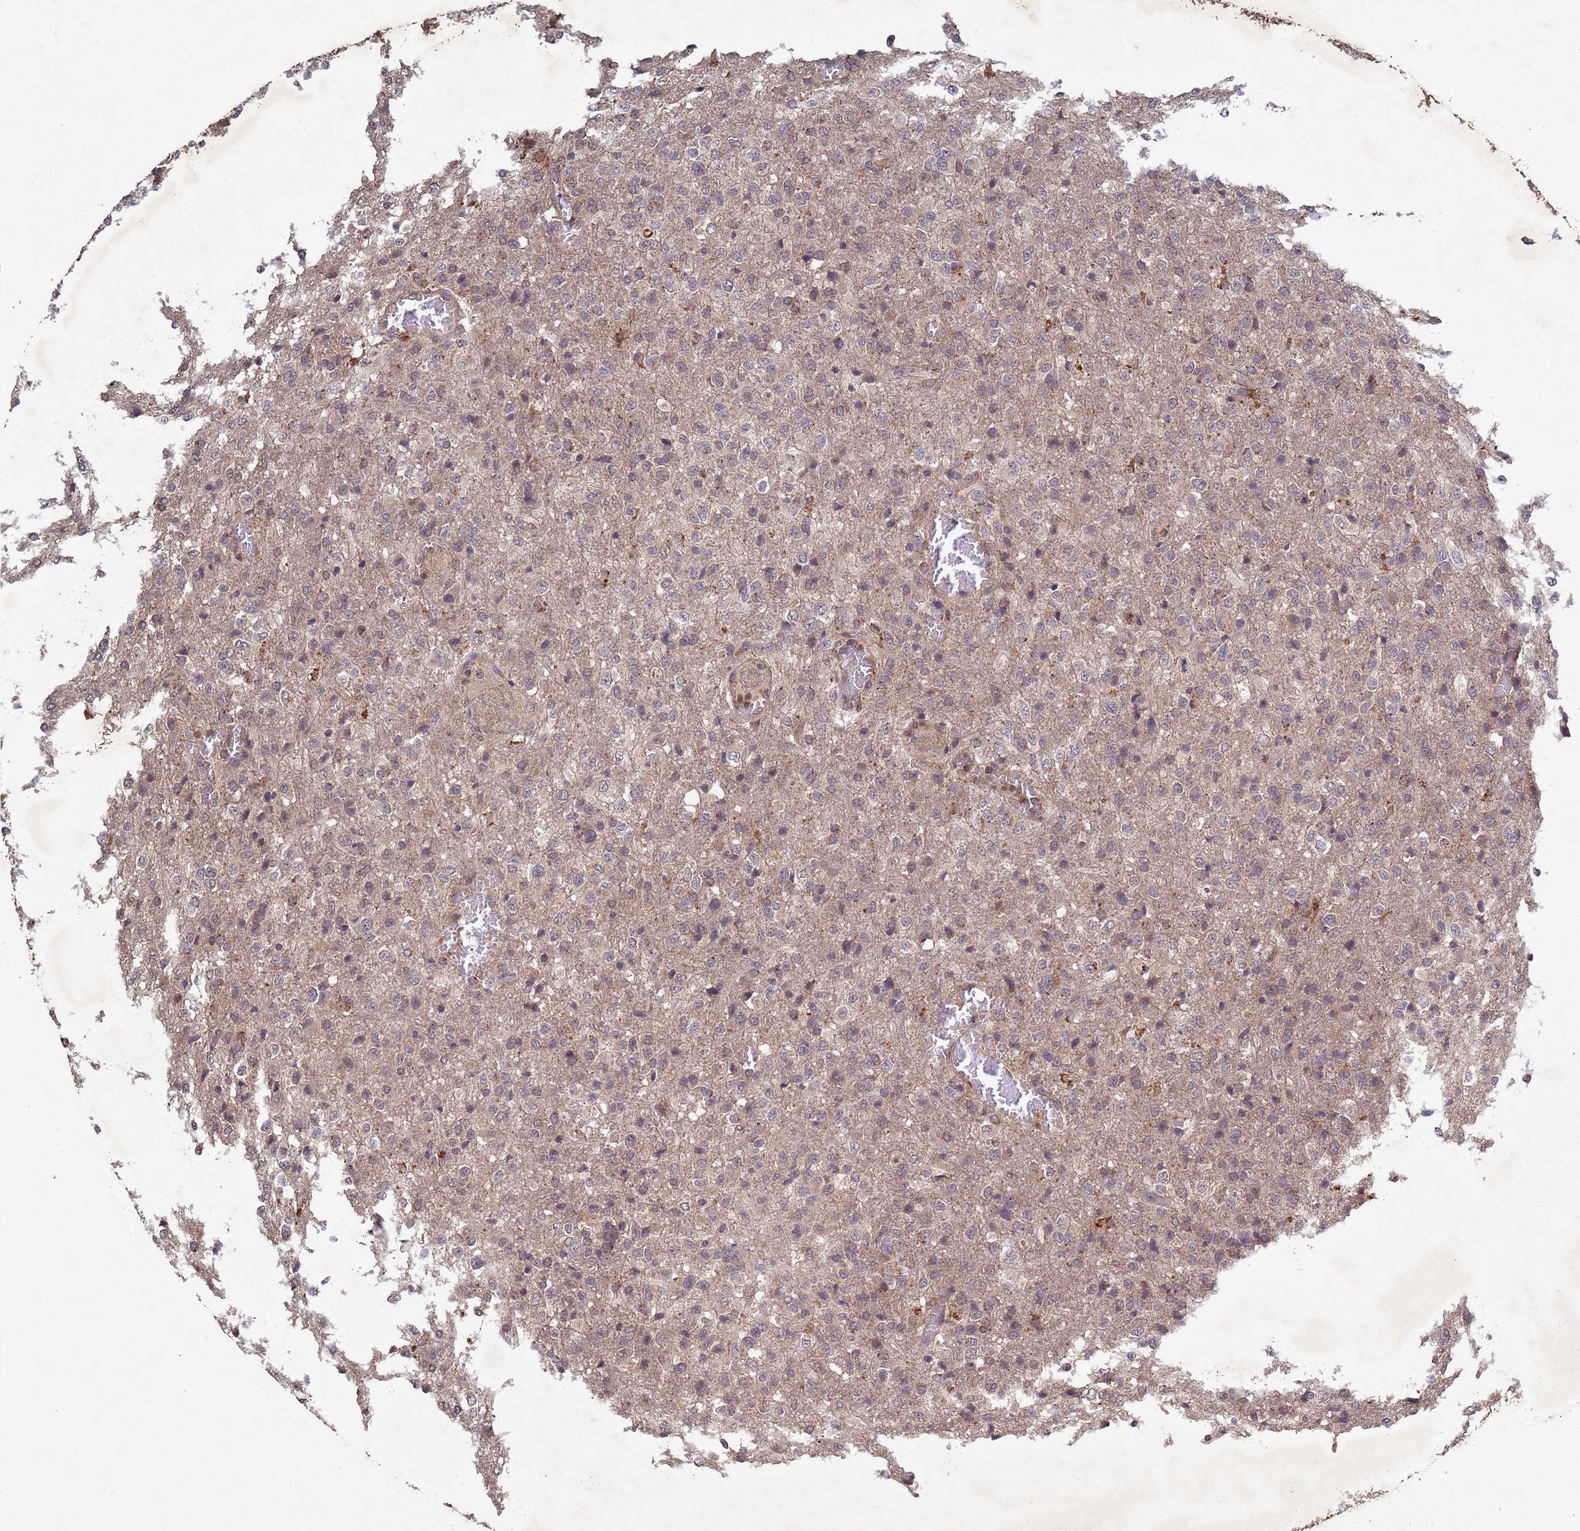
{"staining": {"intensity": "weak", "quantity": ">75%", "location": "cytoplasmic/membranous"}, "tissue": "glioma", "cell_type": "Tumor cells", "image_type": "cancer", "snomed": [{"axis": "morphology", "description": "Glioma, malignant, High grade"}, {"axis": "topography", "description": "Brain"}], "caption": "Protein positivity by IHC reveals weak cytoplasmic/membranous expression in approximately >75% of tumor cells in glioma. The staining was performed using DAB (3,3'-diaminobenzidine) to visualize the protein expression in brown, while the nuclei were stained in blue with hematoxylin (Magnification: 20x).", "gene": "FASTKD1", "patient": {"sex": "female", "age": 74}}